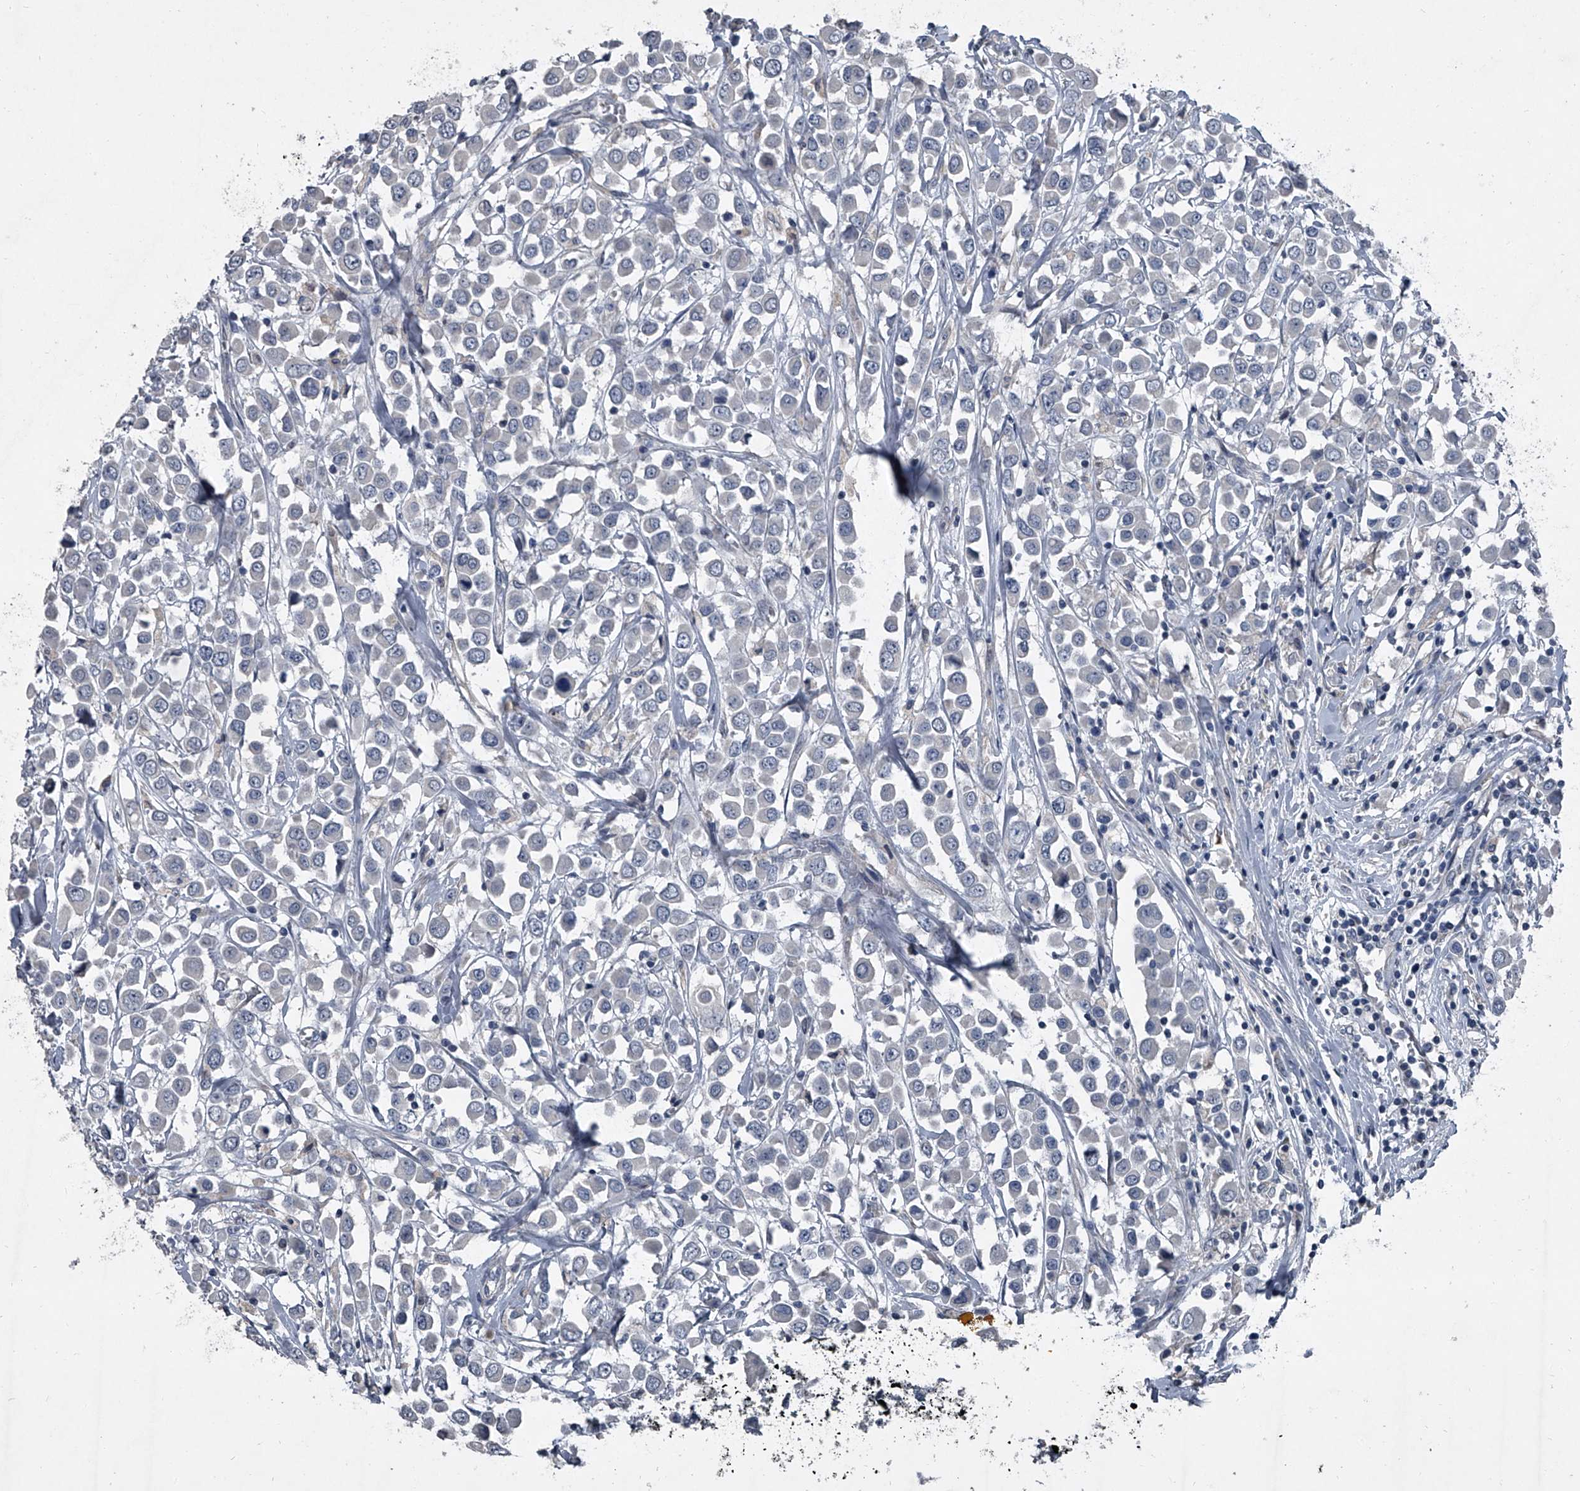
{"staining": {"intensity": "negative", "quantity": "none", "location": "none"}, "tissue": "breast cancer", "cell_type": "Tumor cells", "image_type": "cancer", "snomed": [{"axis": "morphology", "description": "Duct carcinoma"}, {"axis": "topography", "description": "Breast"}], "caption": "Tumor cells show no significant protein staining in intraductal carcinoma (breast). (Stains: DAB (3,3'-diaminobenzidine) immunohistochemistry with hematoxylin counter stain, Microscopy: brightfield microscopy at high magnification).", "gene": "HEPHL1", "patient": {"sex": "female", "age": 61}}